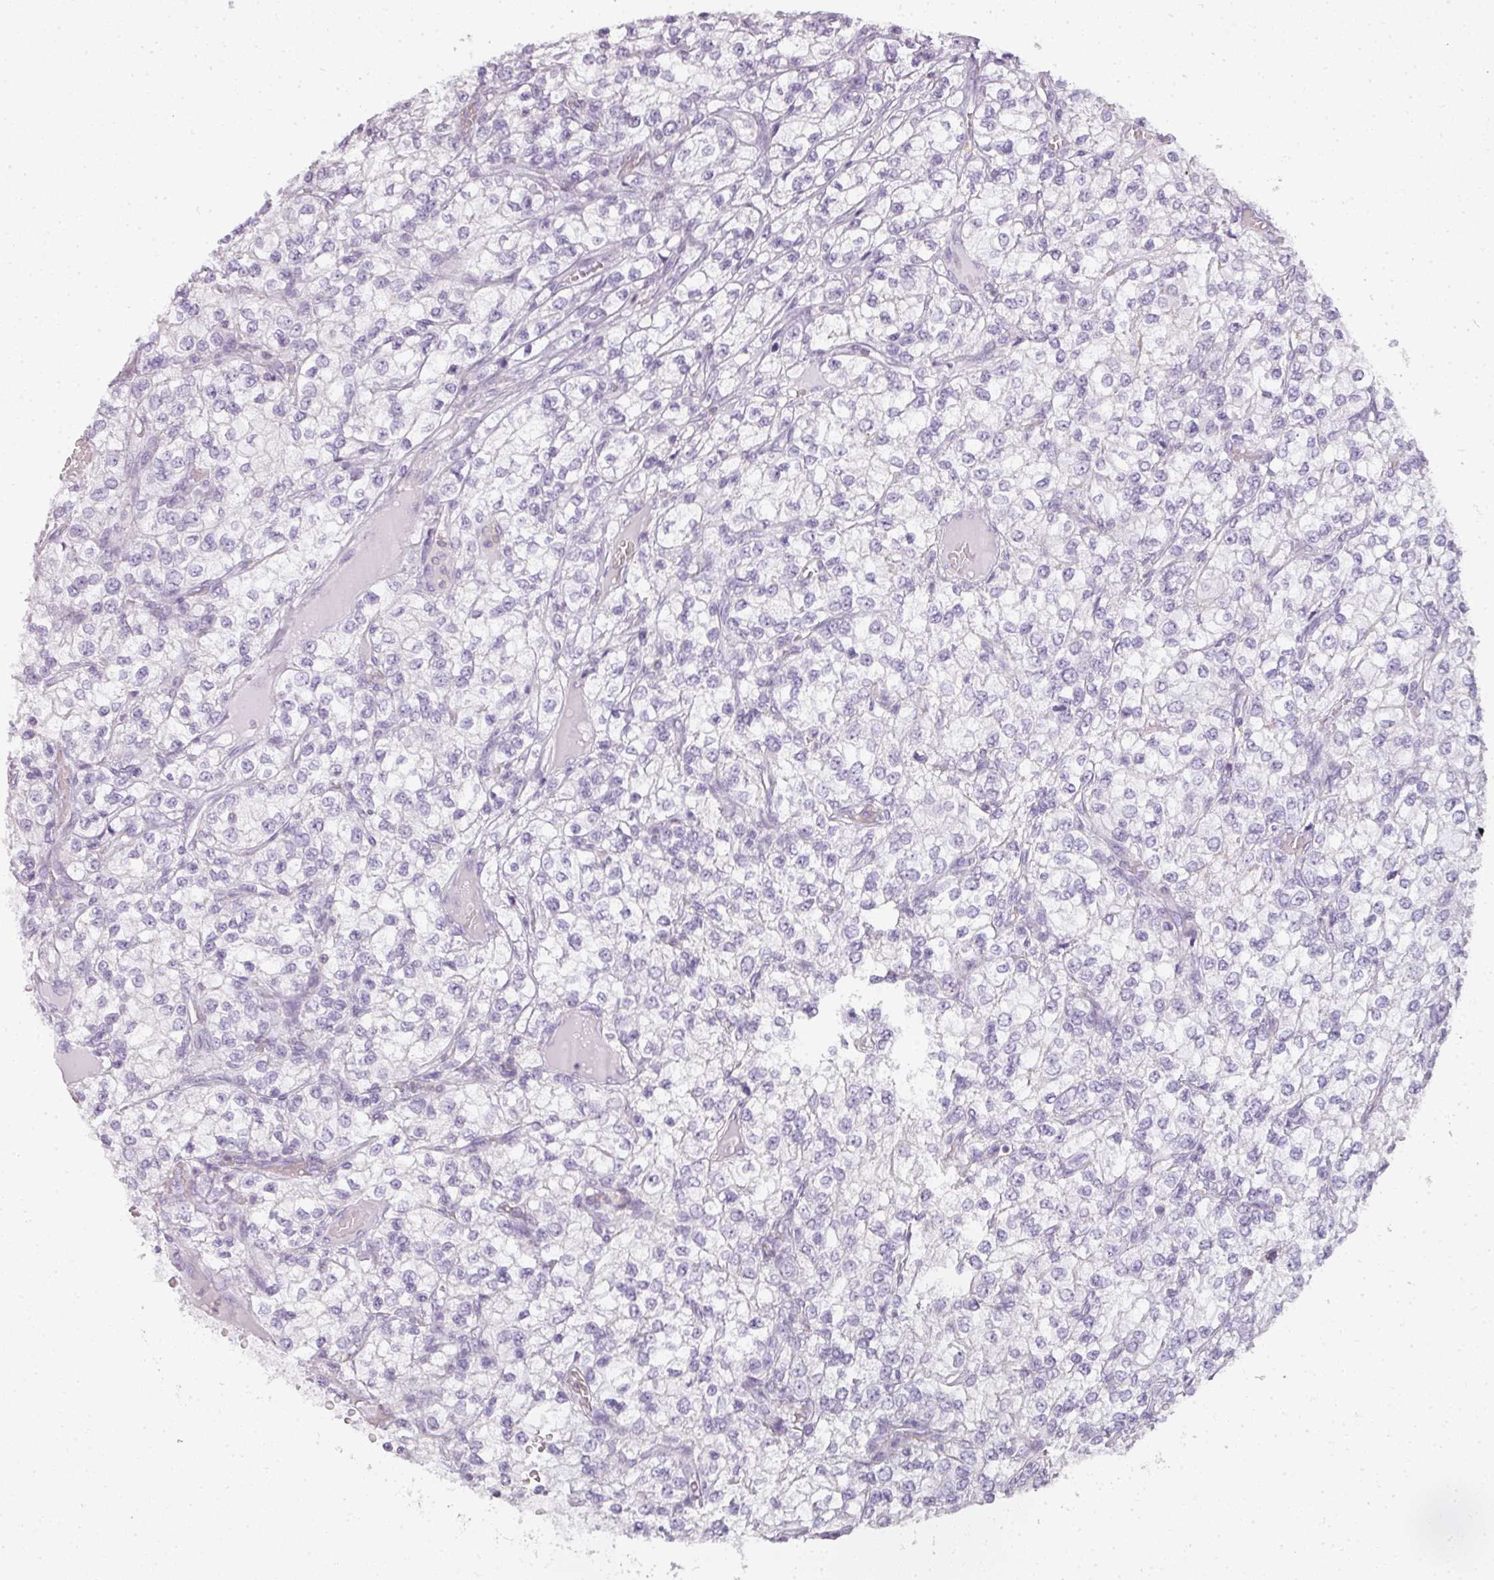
{"staining": {"intensity": "negative", "quantity": "none", "location": "none"}, "tissue": "renal cancer", "cell_type": "Tumor cells", "image_type": "cancer", "snomed": [{"axis": "morphology", "description": "Adenocarcinoma, NOS"}, {"axis": "topography", "description": "Kidney"}], "caption": "A micrograph of human renal cancer (adenocarcinoma) is negative for staining in tumor cells. Nuclei are stained in blue.", "gene": "TMEM42", "patient": {"sex": "male", "age": 80}}